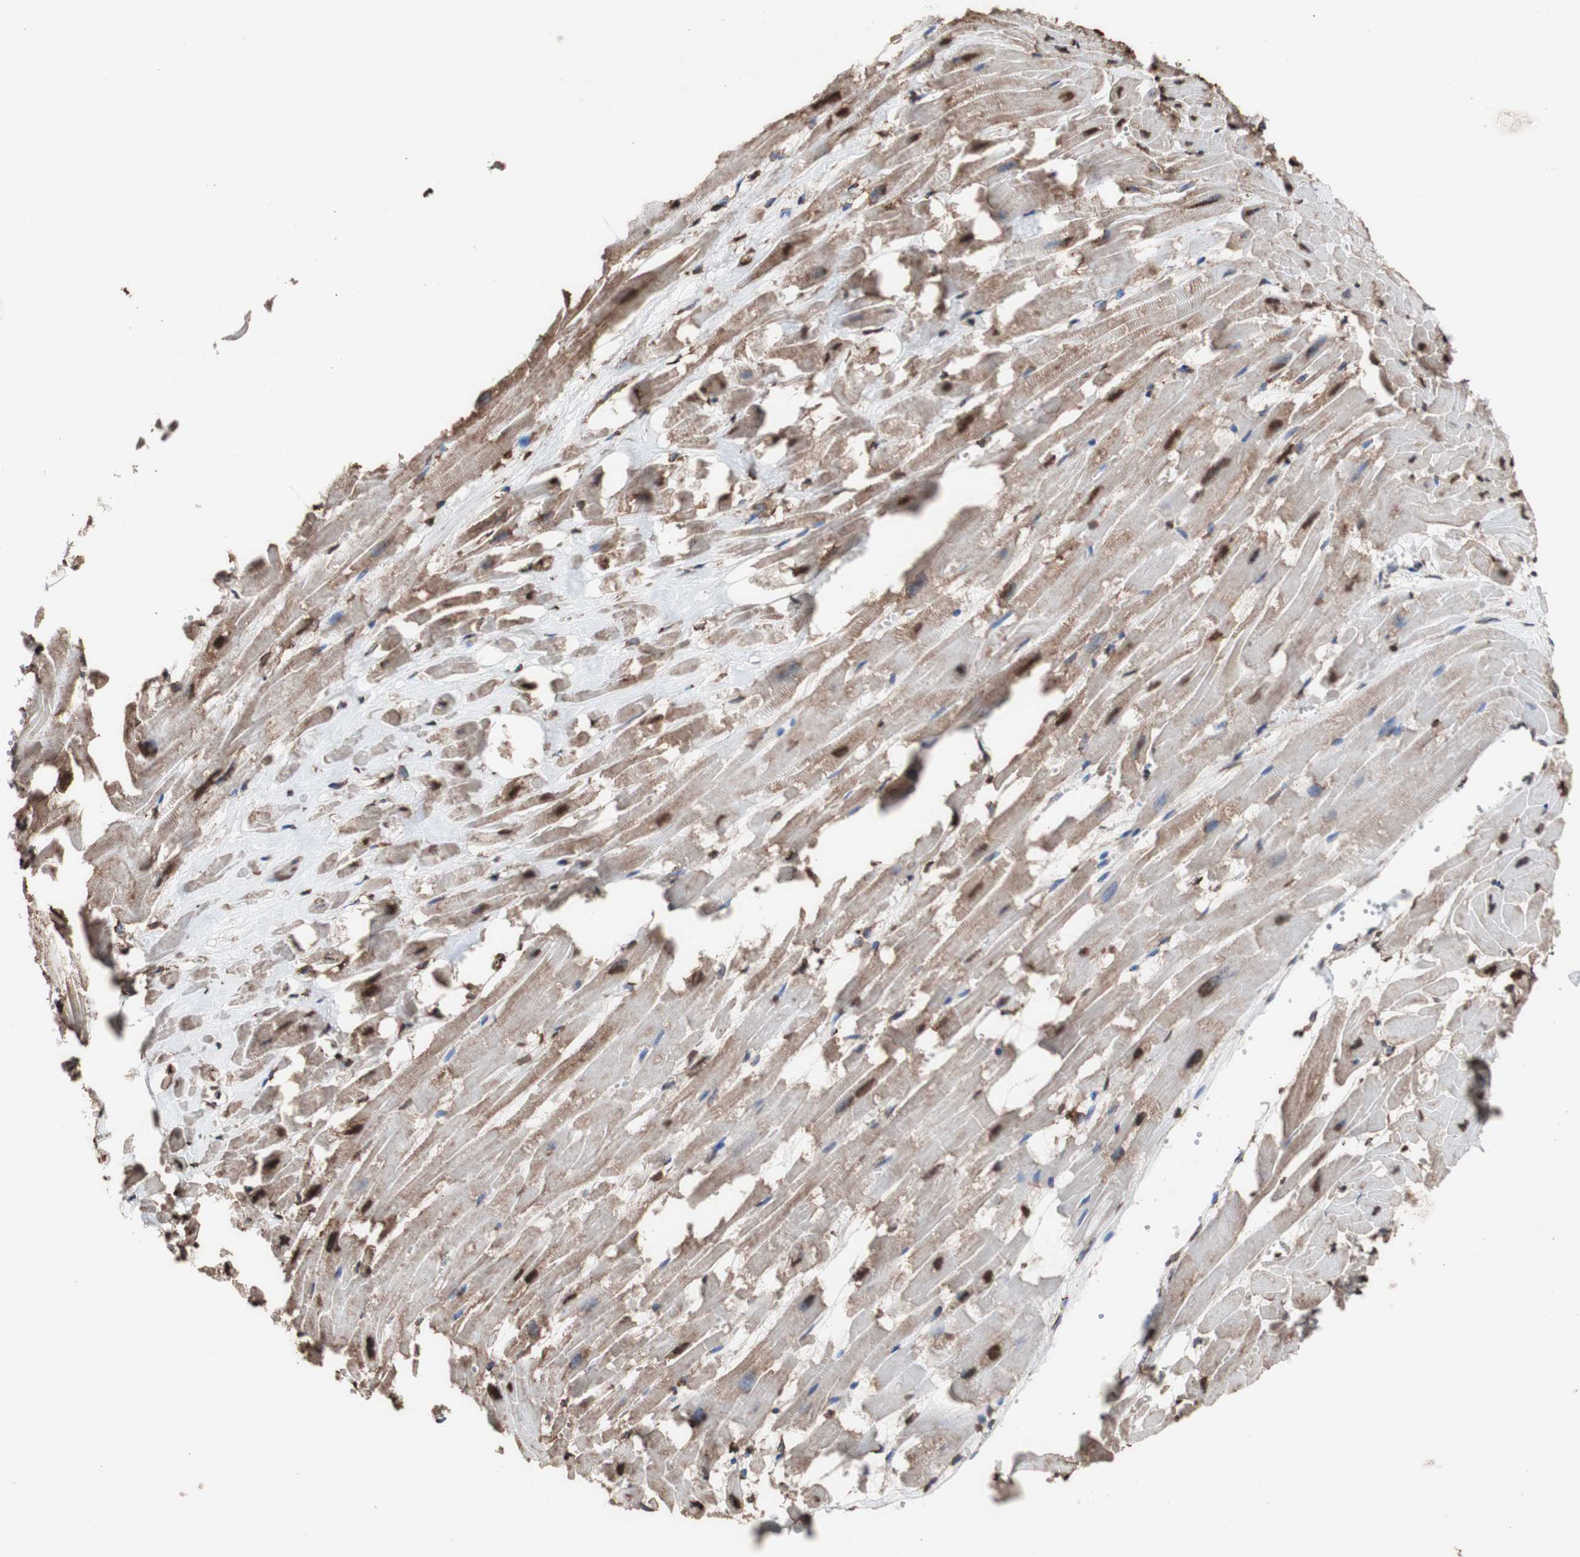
{"staining": {"intensity": "moderate", "quantity": ">75%", "location": "cytoplasmic/membranous,nuclear"}, "tissue": "heart muscle", "cell_type": "Cardiomyocytes", "image_type": "normal", "snomed": [{"axis": "morphology", "description": "Normal tissue, NOS"}, {"axis": "topography", "description": "Heart"}], "caption": "DAB immunohistochemical staining of benign human heart muscle shows moderate cytoplasmic/membranous,nuclear protein positivity in about >75% of cardiomyocytes. The staining was performed using DAB (3,3'-diaminobenzidine), with brown indicating positive protein expression. Nuclei are stained blue with hematoxylin.", "gene": "PIDD1", "patient": {"sex": "female", "age": 19}}